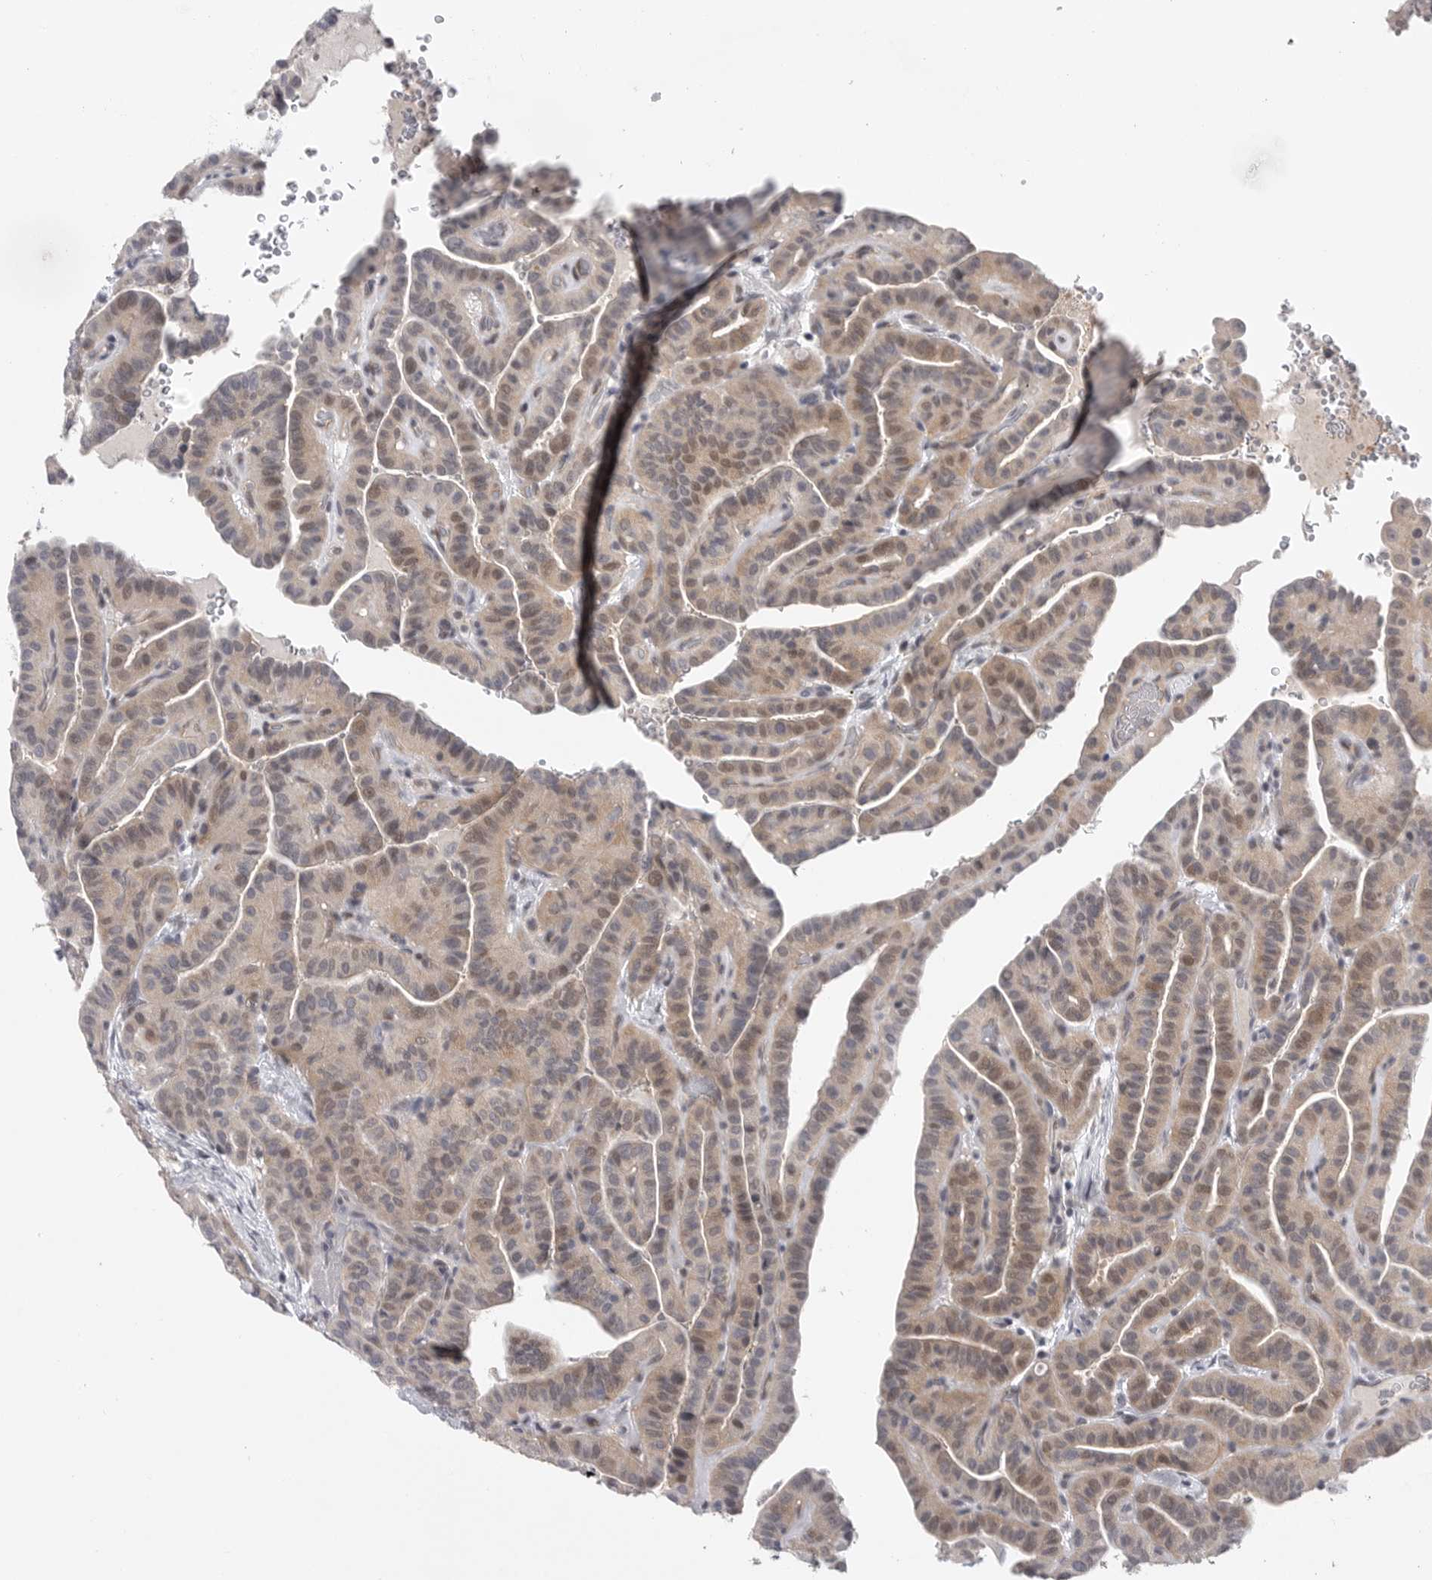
{"staining": {"intensity": "weak", "quantity": ">75%", "location": "cytoplasmic/membranous,nuclear"}, "tissue": "thyroid cancer", "cell_type": "Tumor cells", "image_type": "cancer", "snomed": [{"axis": "morphology", "description": "Papillary adenocarcinoma, NOS"}, {"axis": "topography", "description": "Thyroid gland"}], "caption": "Immunohistochemistry photomicrograph of neoplastic tissue: human thyroid papillary adenocarcinoma stained using immunohistochemistry demonstrates low levels of weak protein expression localized specifically in the cytoplasmic/membranous and nuclear of tumor cells, appearing as a cytoplasmic/membranous and nuclear brown color.", "gene": "FBXO43", "patient": {"sex": "male", "age": 77}}